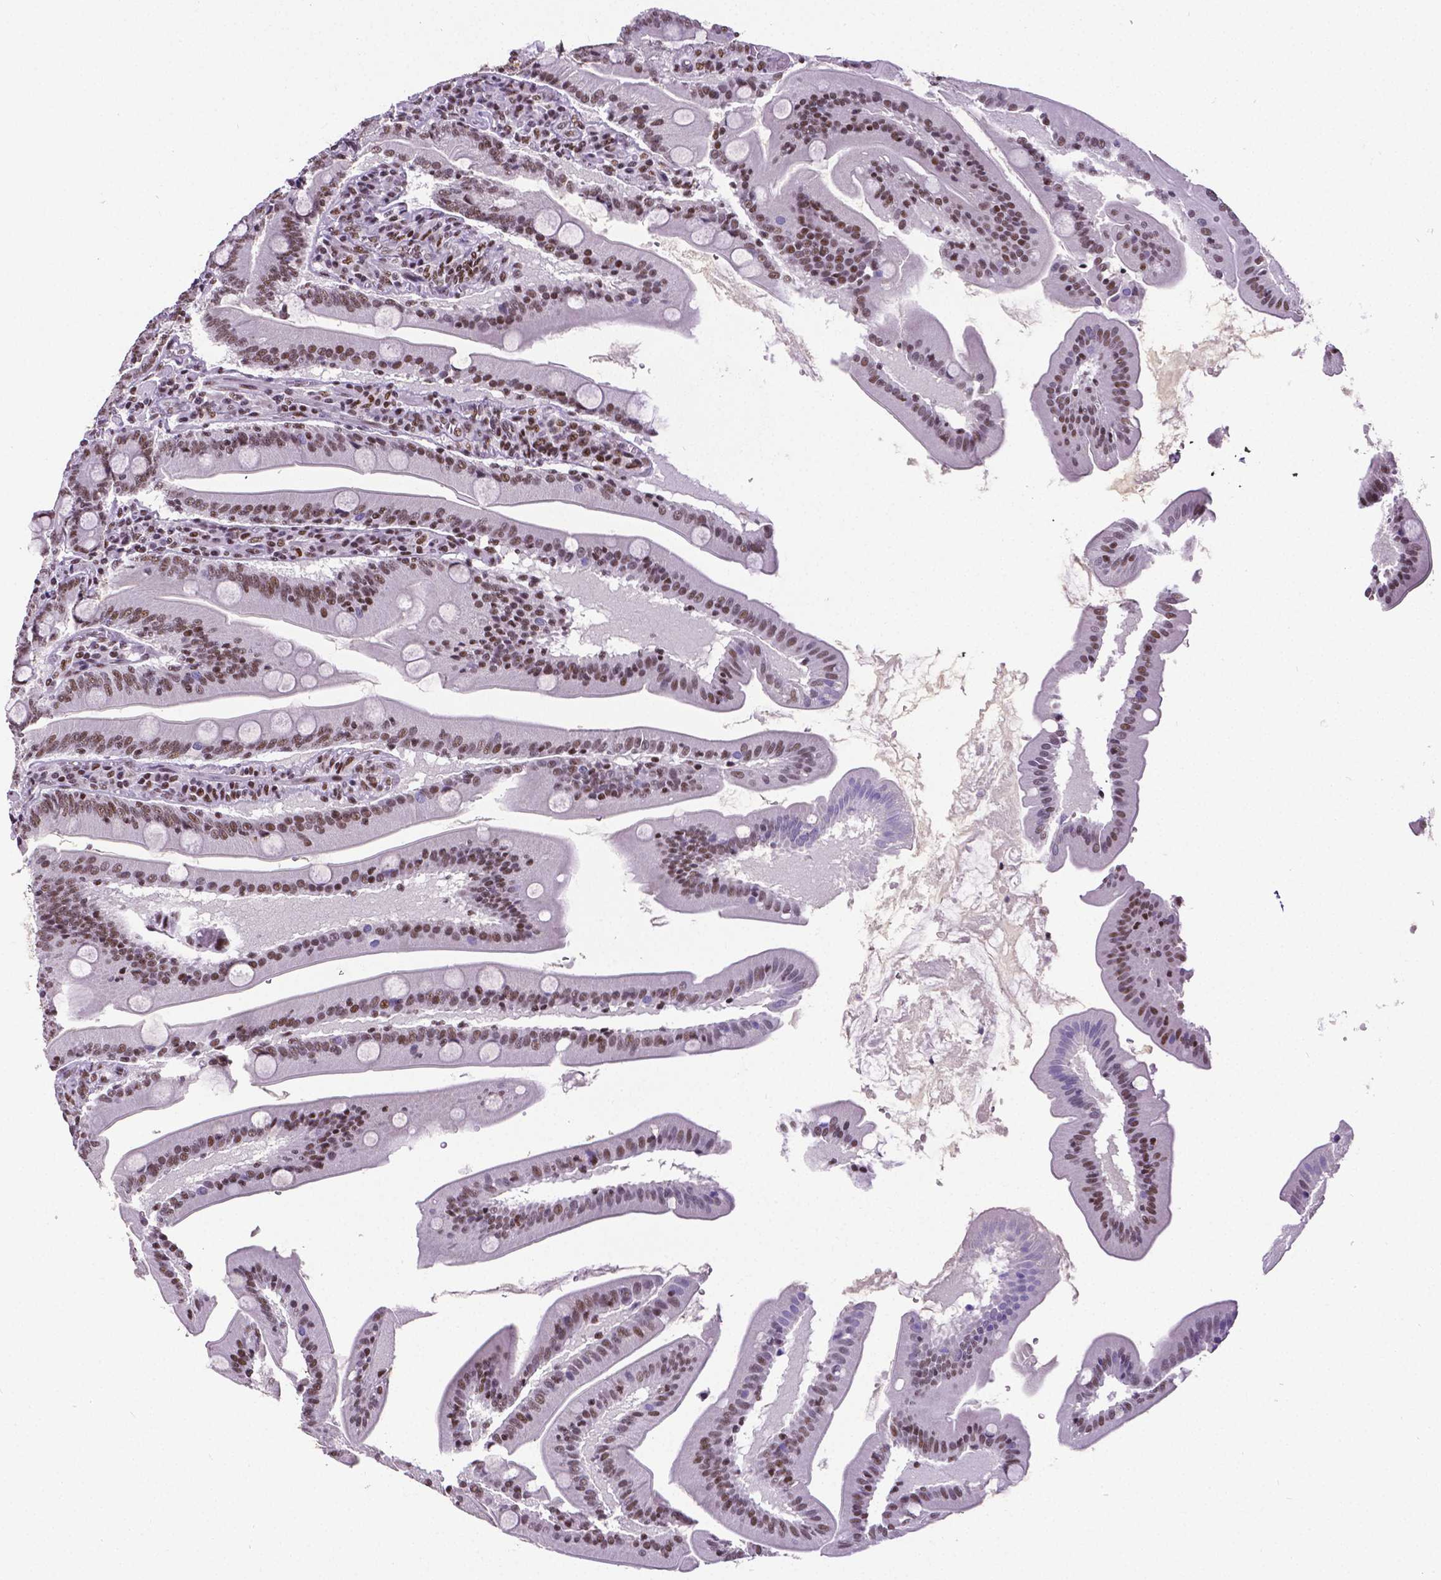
{"staining": {"intensity": "moderate", "quantity": ">75%", "location": "cytoplasmic/membranous,nuclear"}, "tissue": "small intestine", "cell_type": "Glandular cells", "image_type": "normal", "snomed": [{"axis": "morphology", "description": "Normal tissue, NOS"}, {"axis": "topography", "description": "Small intestine"}], "caption": "Immunohistochemistry micrograph of normal small intestine: human small intestine stained using IHC displays medium levels of moderate protein expression localized specifically in the cytoplasmic/membranous,nuclear of glandular cells, appearing as a cytoplasmic/membranous,nuclear brown color.", "gene": "REST", "patient": {"sex": "male", "age": 37}}